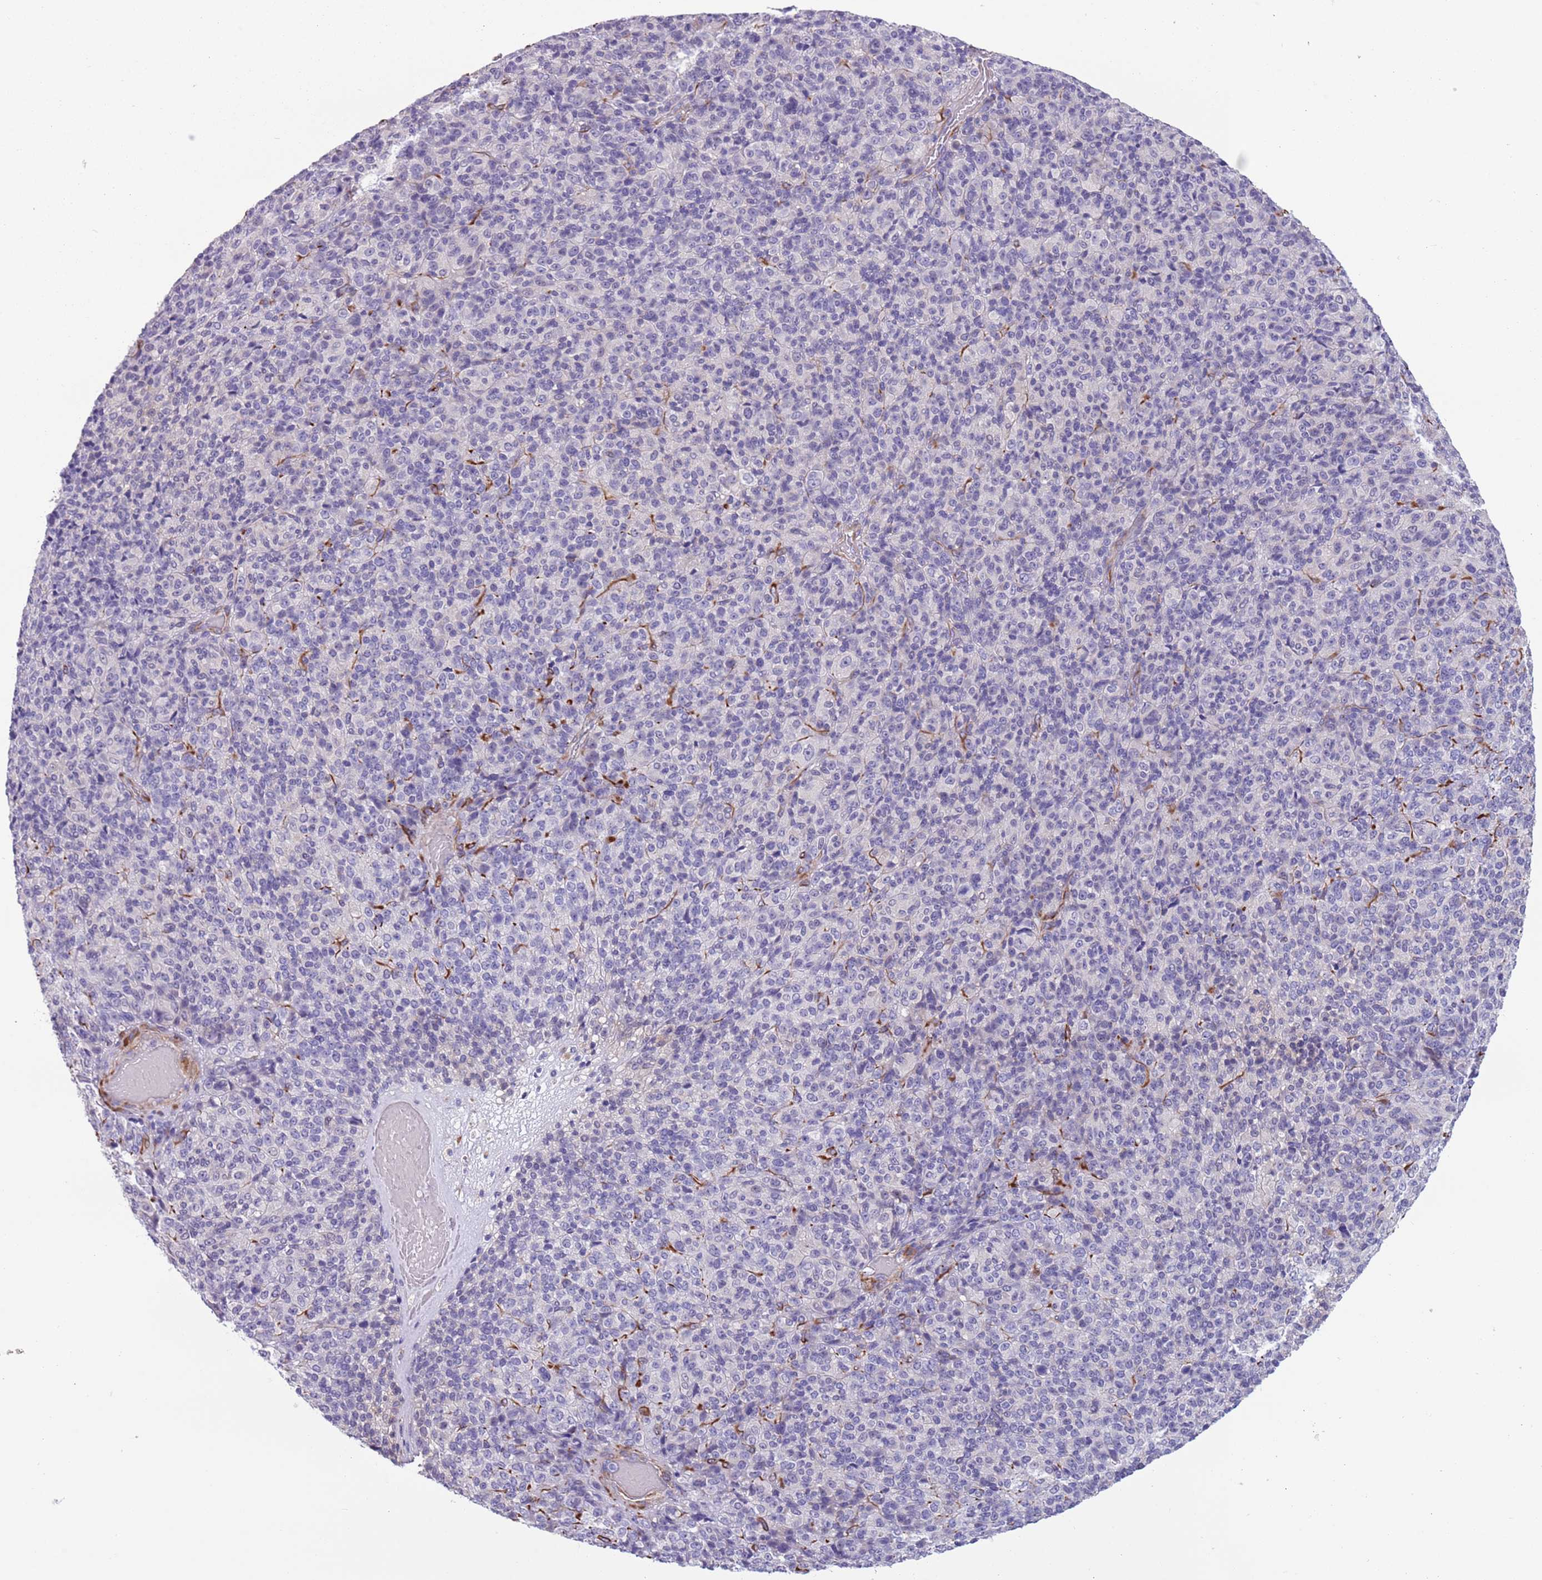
{"staining": {"intensity": "negative", "quantity": "none", "location": "none"}, "tissue": "melanoma", "cell_type": "Tumor cells", "image_type": "cancer", "snomed": [{"axis": "morphology", "description": "Malignant melanoma, Metastatic site"}, {"axis": "topography", "description": "Brain"}], "caption": "A photomicrograph of malignant melanoma (metastatic site) stained for a protein reveals no brown staining in tumor cells.", "gene": "TSGA13", "patient": {"sex": "female", "age": 56}}